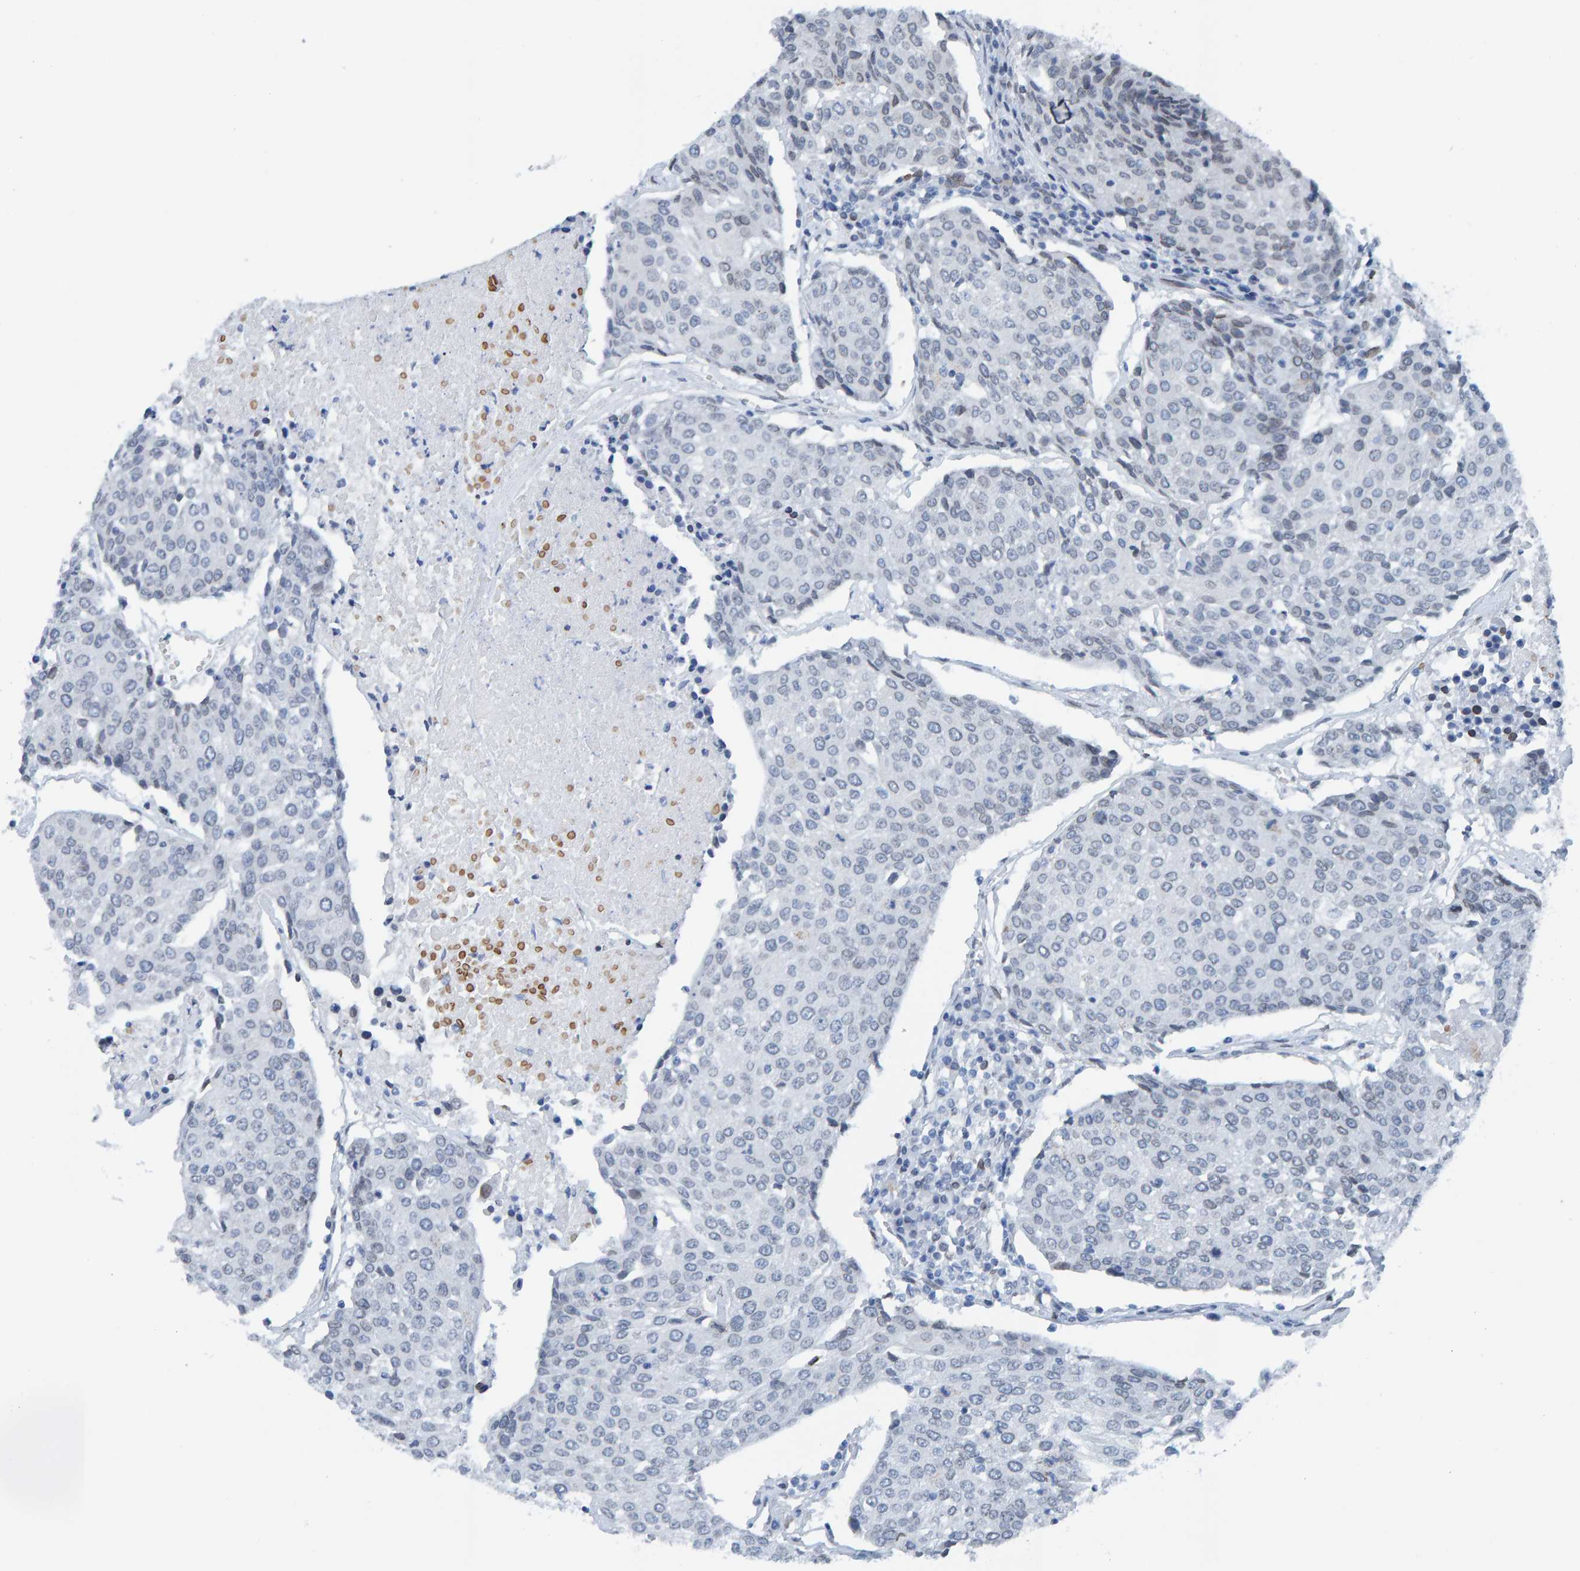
{"staining": {"intensity": "weak", "quantity": "<25%", "location": "cytoplasmic/membranous,nuclear"}, "tissue": "urothelial cancer", "cell_type": "Tumor cells", "image_type": "cancer", "snomed": [{"axis": "morphology", "description": "Urothelial carcinoma, High grade"}, {"axis": "topography", "description": "Urinary bladder"}], "caption": "An immunohistochemistry photomicrograph of urothelial carcinoma (high-grade) is shown. There is no staining in tumor cells of urothelial carcinoma (high-grade). The staining is performed using DAB brown chromogen with nuclei counter-stained in using hematoxylin.", "gene": "LMNB2", "patient": {"sex": "female", "age": 85}}